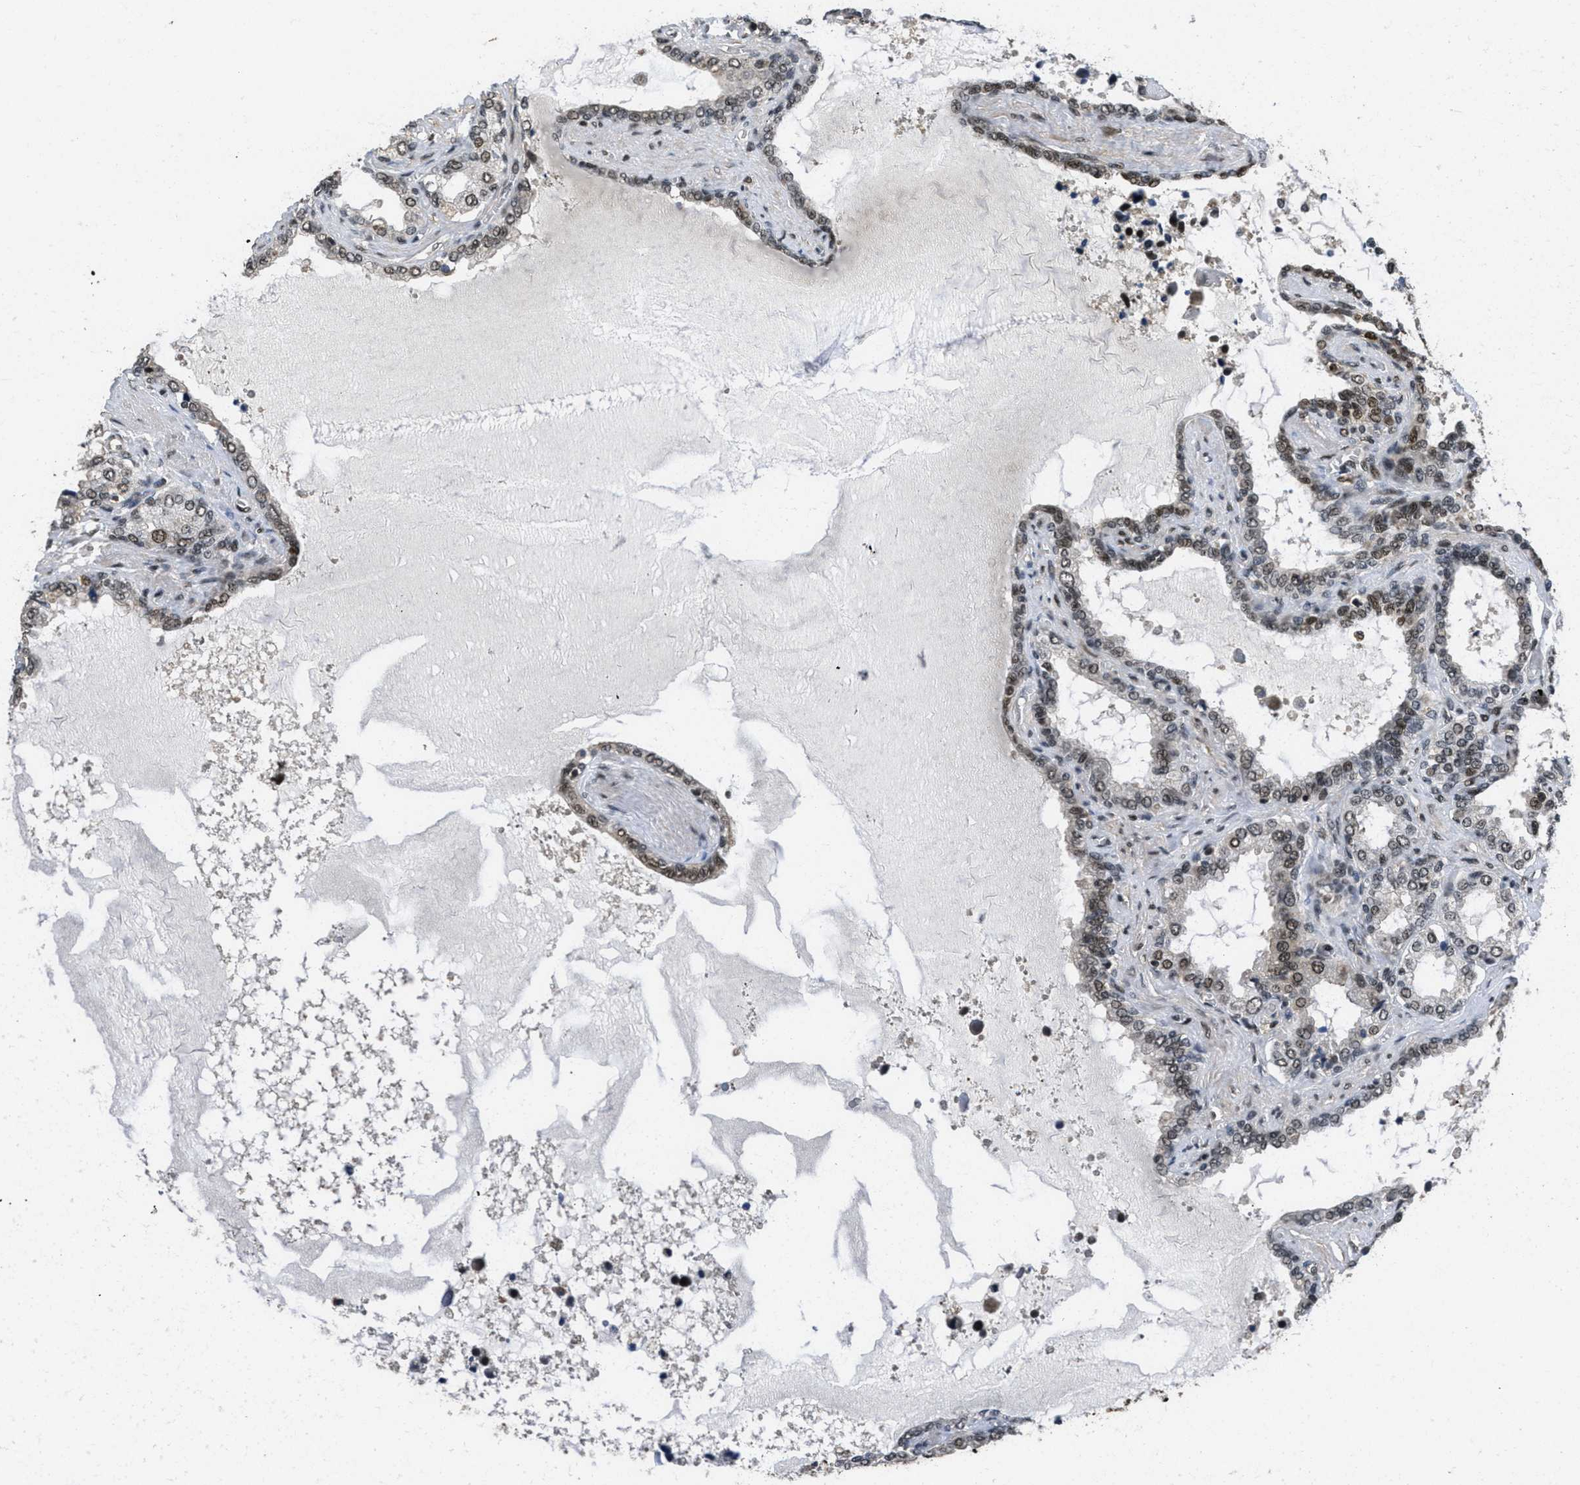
{"staining": {"intensity": "strong", "quantity": ">75%", "location": "nuclear"}, "tissue": "seminal vesicle", "cell_type": "Glandular cells", "image_type": "normal", "snomed": [{"axis": "morphology", "description": "Normal tissue, NOS"}, {"axis": "topography", "description": "Seminal veicle"}], "caption": "This photomicrograph exhibits normal seminal vesicle stained with immunohistochemistry (IHC) to label a protein in brown. The nuclear of glandular cells show strong positivity for the protein. Nuclei are counter-stained blue.", "gene": "CUL4B", "patient": {"sex": "male", "age": 46}}